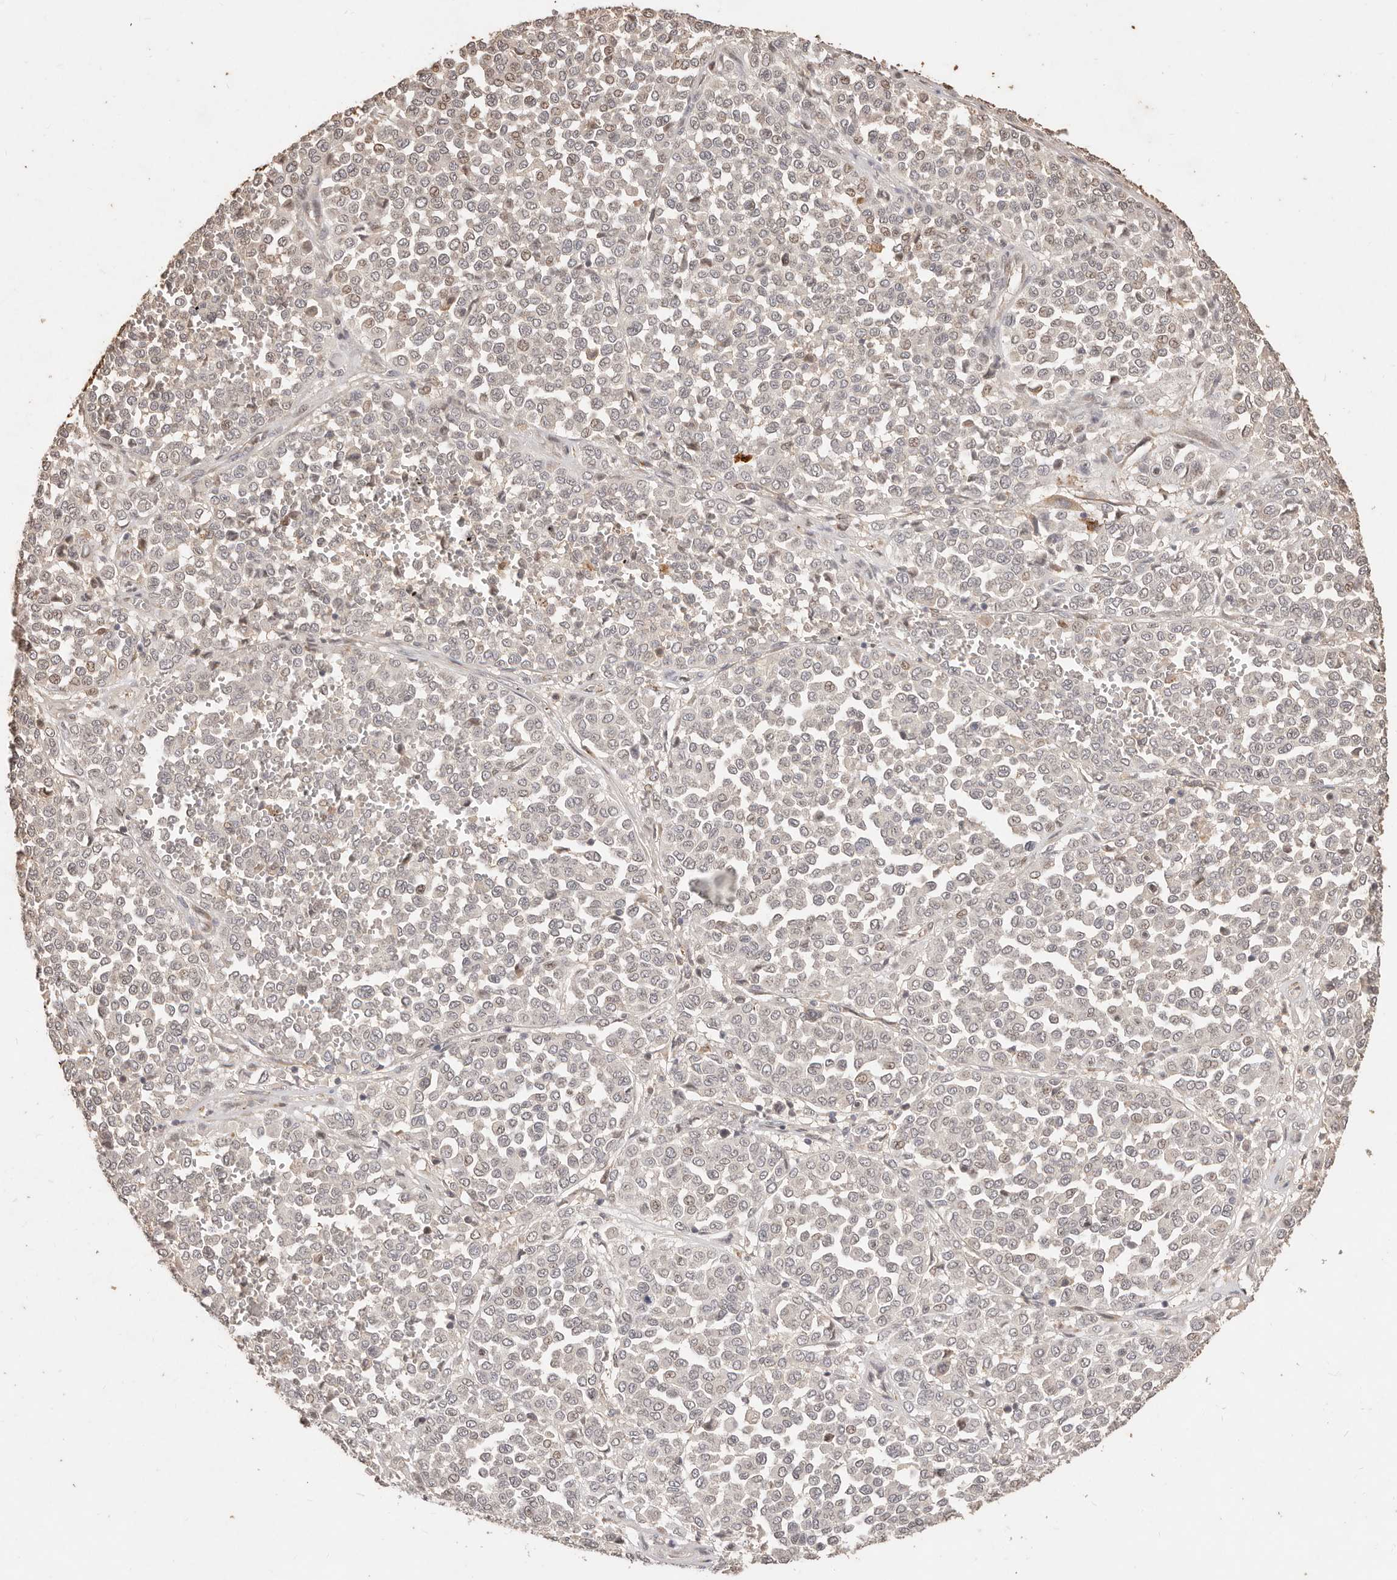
{"staining": {"intensity": "negative", "quantity": "none", "location": "none"}, "tissue": "melanoma", "cell_type": "Tumor cells", "image_type": "cancer", "snomed": [{"axis": "morphology", "description": "Malignant melanoma, Metastatic site"}, {"axis": "topography", "description": "Pancreas"}], "caption": "Immunohistochemical staining of malignant melanoma (metastatic site) reveals no significant staining in tumor cells.", "gene": "KIF9", "patient": {"sex": "female", "age": 30}}